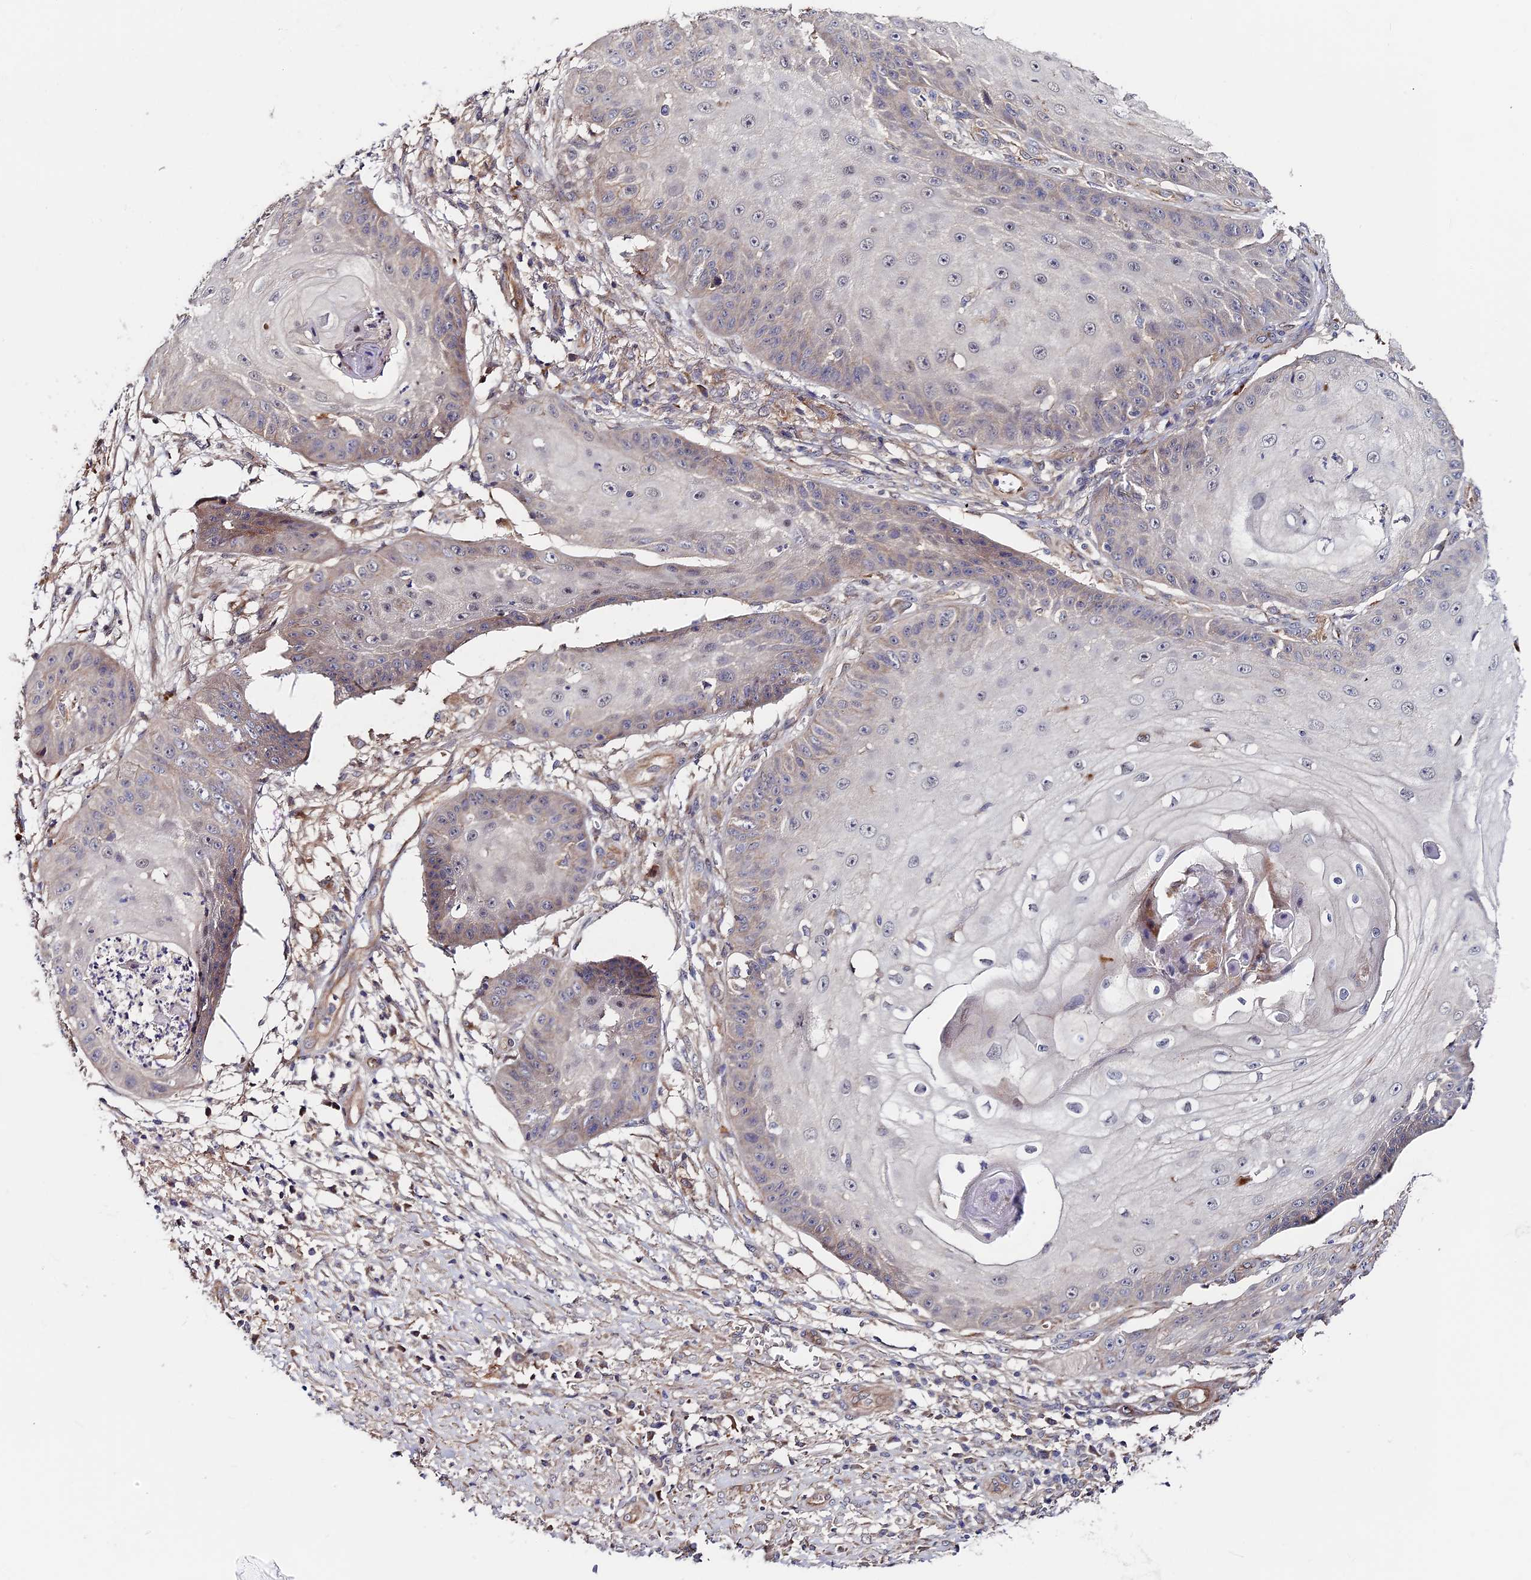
{"staining": {"intensity": "negative", "quantity": "none", "location": "none"}, "tissue": "skin cancer", "cell_type": "Tumor cells", "image_type": "cancer", "snomed": [{"axis": "morphology", "description": "Squamous cell carcinoma, NOS"}, {"axis": "topography", "description": "Skin"}], "caption": "There is no significant expression in tumor cells of skin cancer.", "gene": "MISP3", "patient": {"sex": "male", "age": 70}}